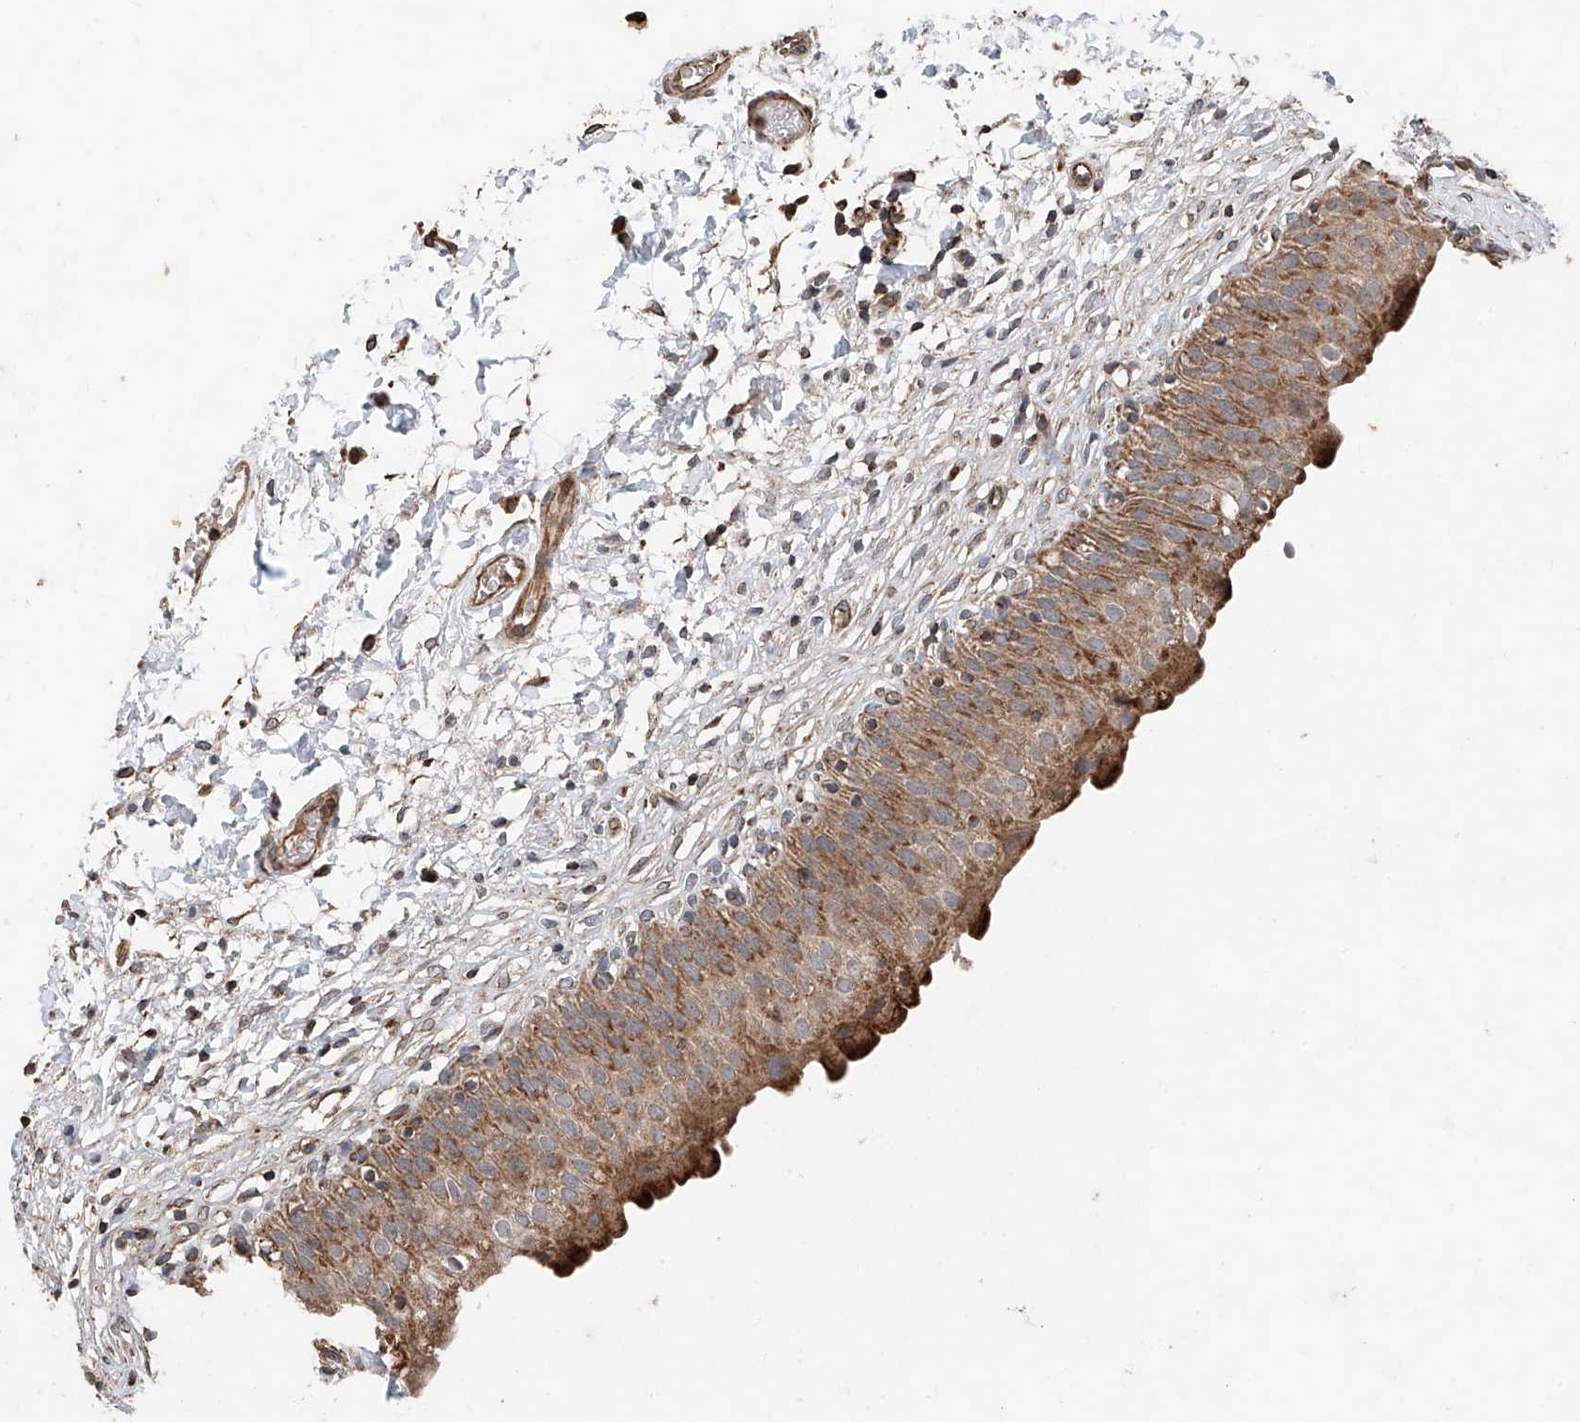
{"staining": {"intensity": "moderate", "quantity": ">75%", "location": "cytoplasmic/membranous"}, "tissue": "urinary bladder", "cell_type": "Urothelial cells", "image_type": "normal", "snomed": [{"axis": "morphology", "description": "Normal tissue, NOS"}, {"axis": "topography", "description": "Urinary bladder"}], "caption": "Immunohistochemistry (IHC) histopathology image of normal urinary bladder: human urinary bladder stained using IHC reveals medium levels of moderate protein expression localized specifically in the cytoplasmic/membranous of urothelial cells, appearing as a cytoplasmic/membranous brown color.", "gene": "AP4B1", "patient": {"sex": "male", "age": 55}}